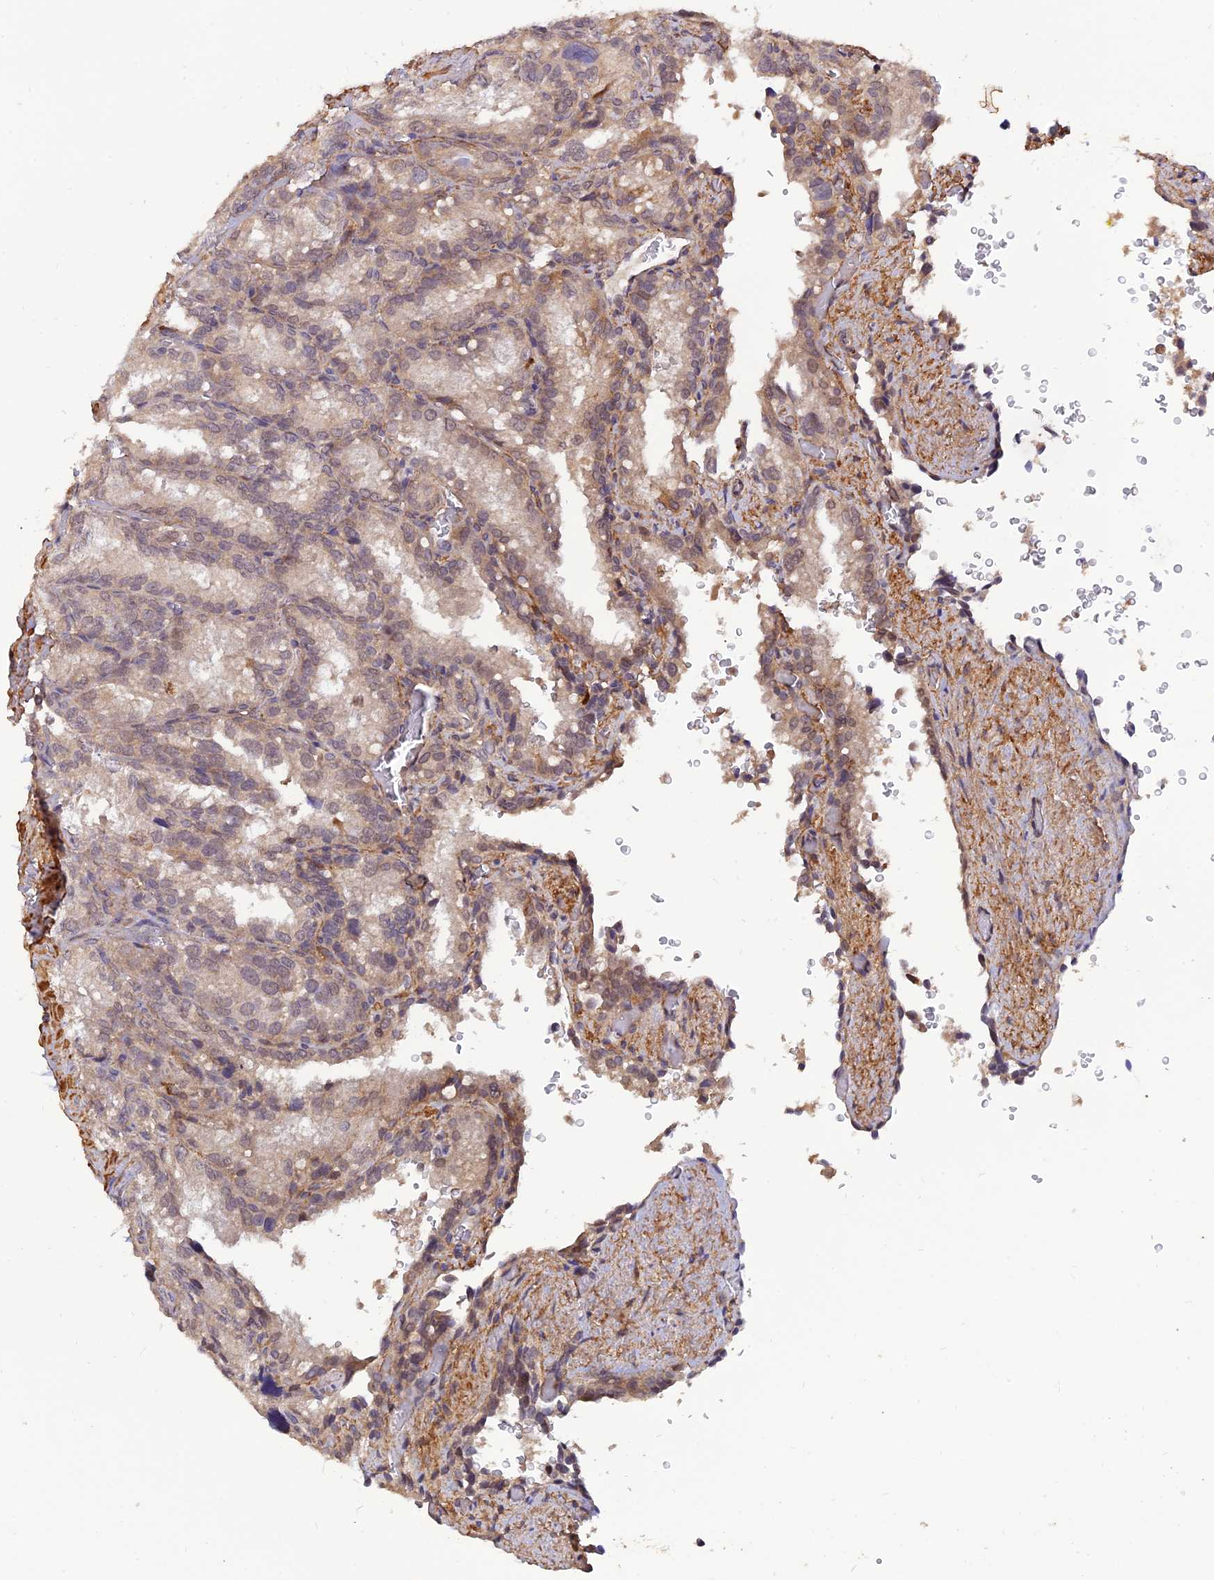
{"staining": {"intensity": "weak", "quantity": "<25%", "location": "cytoplasmic/membranous"}, "tissue": "seminal vesicle", "cell_type": "Glandular cells", "image_type": "normal", "snomed": [{"axis": "morphology", "description": "Normal tissue, NOS"}, {"axis": "topography", "description": "Seminal veicle"}], "caption": "Immunohistochemical staining of unremarkable human seminal vesicle demonstrates no significant expression in glandular cells.", "gene": "PAGR1", "patient": {"sex": "male", "age": 62}}